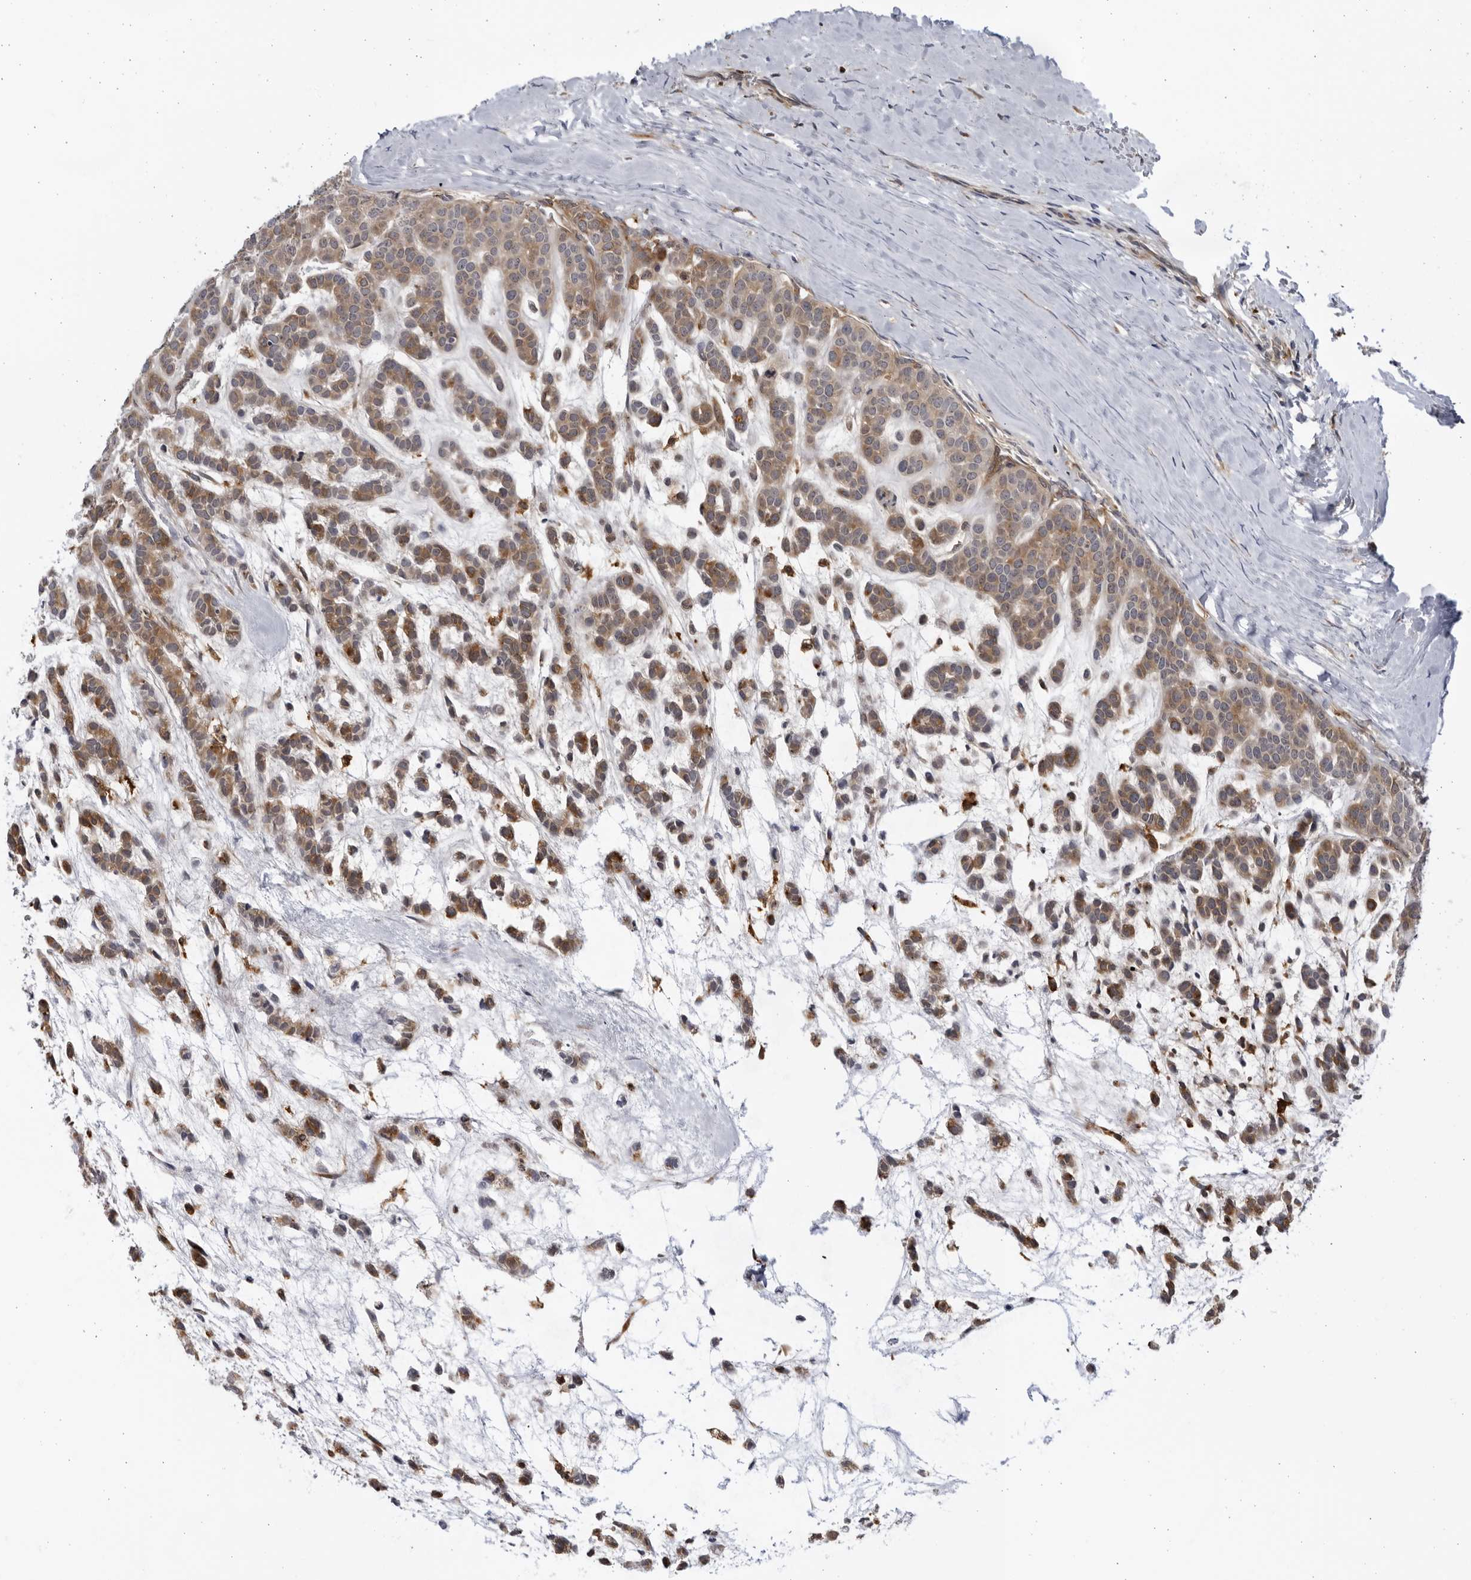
{"staining": {"intensity": "weak", "quantity": ">75%", "location": "cytoplasmic/membranous"}, "tissue": "head and neck cancer", "cell_type": "Tumor cells", "image_type": "cancer", "snomed": [{"axis": "morphology", "description": "Adenocarcinoma, NOS"}, {"axis": "morphology", "description": "Adenoma, NOS"}, {"axis": "topography", "description": "Head-Neck"}], "caption": "Tumor cells demonstrate weak cytoplasmic/membranous positivity in about >75% of cells in head and neck cancer.", "gene": "BMP2K", "patient": {"sex": "female", "age": 55}}